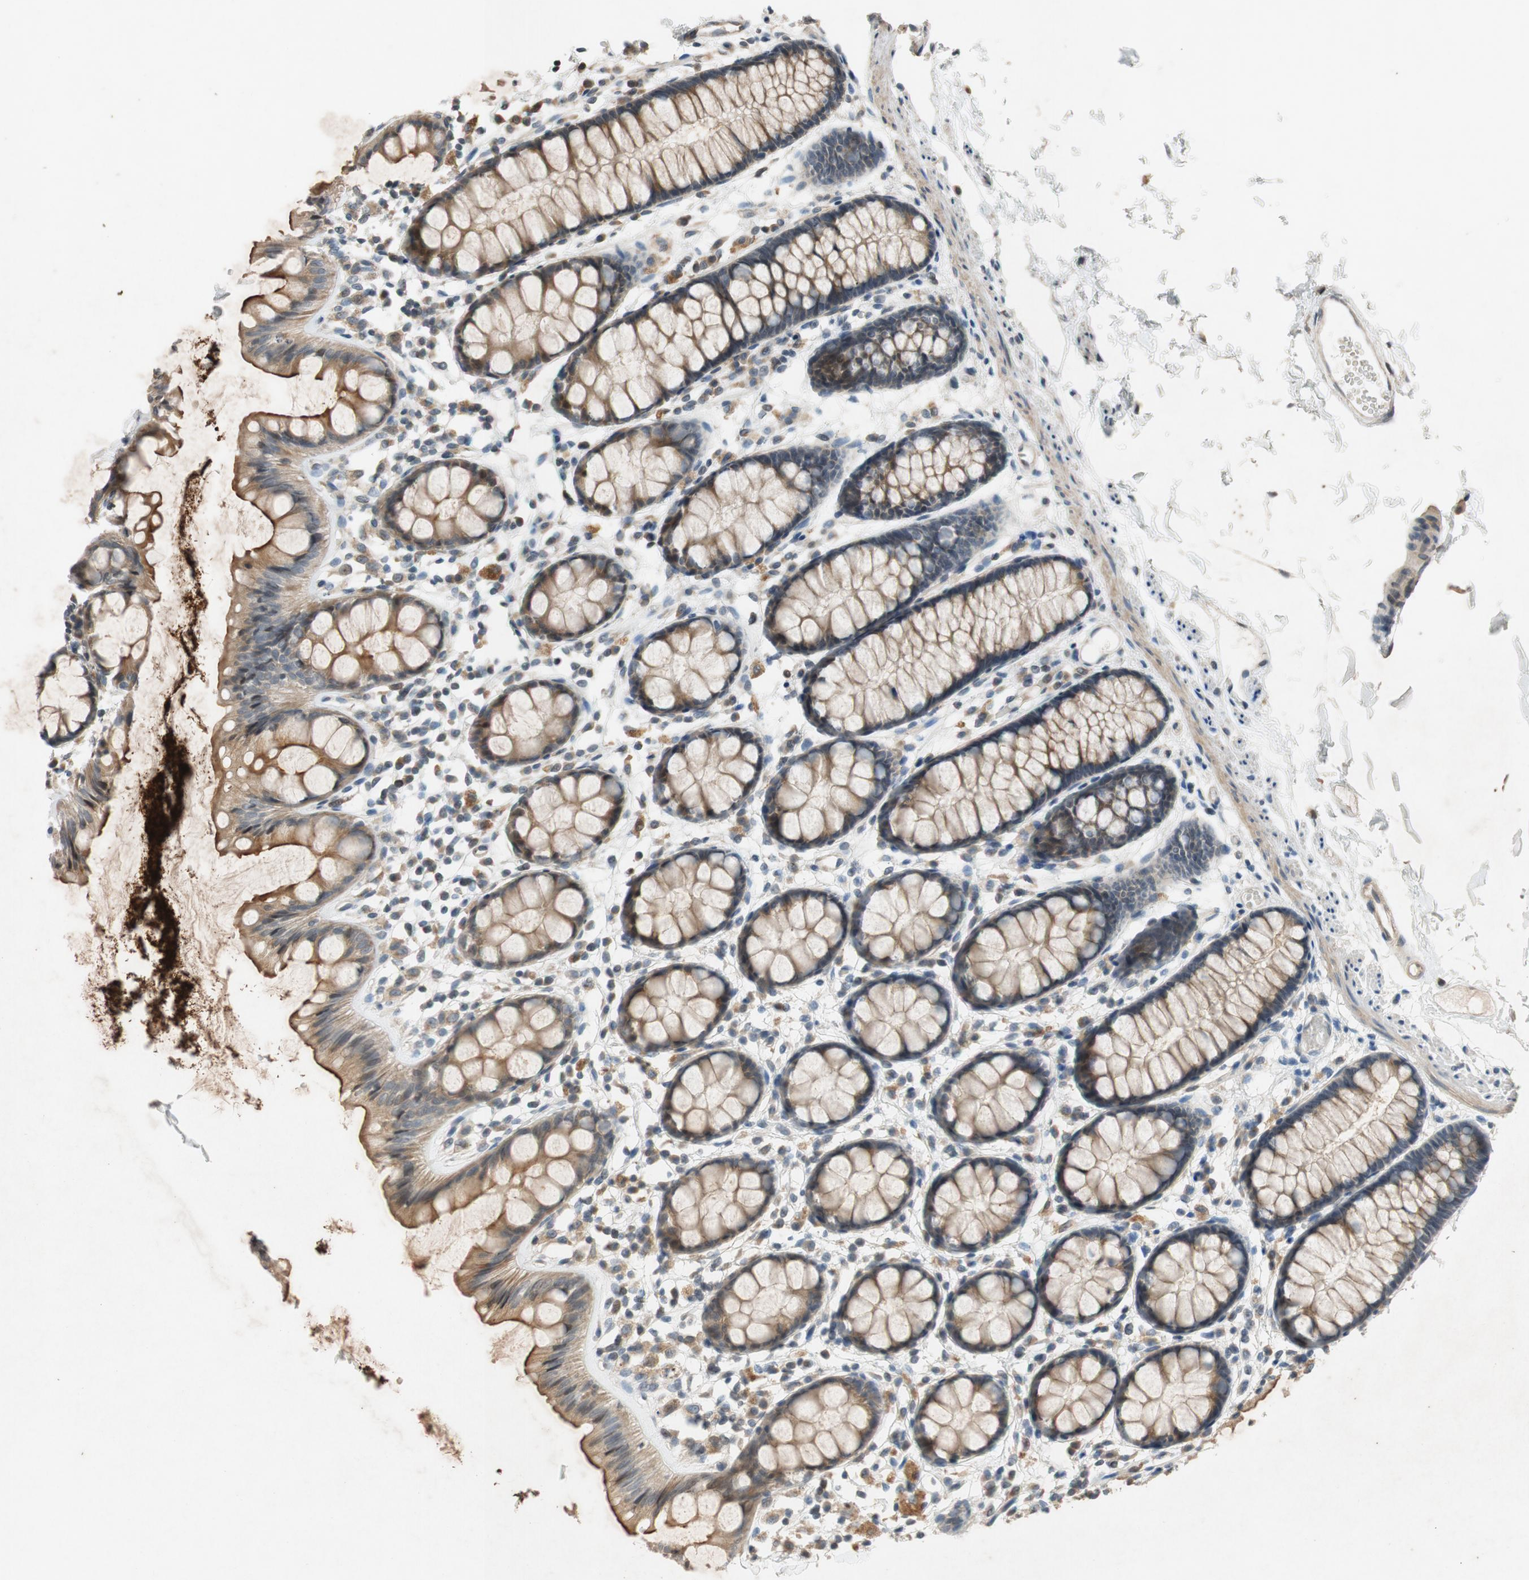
{"staining": {"intensity": "moderate", "quantity": ">75%", "location": "cytoplasmic/membranous"}, "tissue": "rectum", "cell_type": "Glandular cells", "image_type": "normal", "snomed": [{"axis": "morphology", "description": "Normal tissue, NOS"}, {"axis": "topography", "description": "Rectum"}], "caption": "IHC micrograph of unremarkable rectum: rectum stained using IHC shows medium levels of moderate protein expression localized specifically in the cytoplasmic/membranous of glandular cells, appearing as a cytoplasmic/membranous brown color.", "gene": "ATP2C1", "patient": {"sex": "female", "age": 66}}